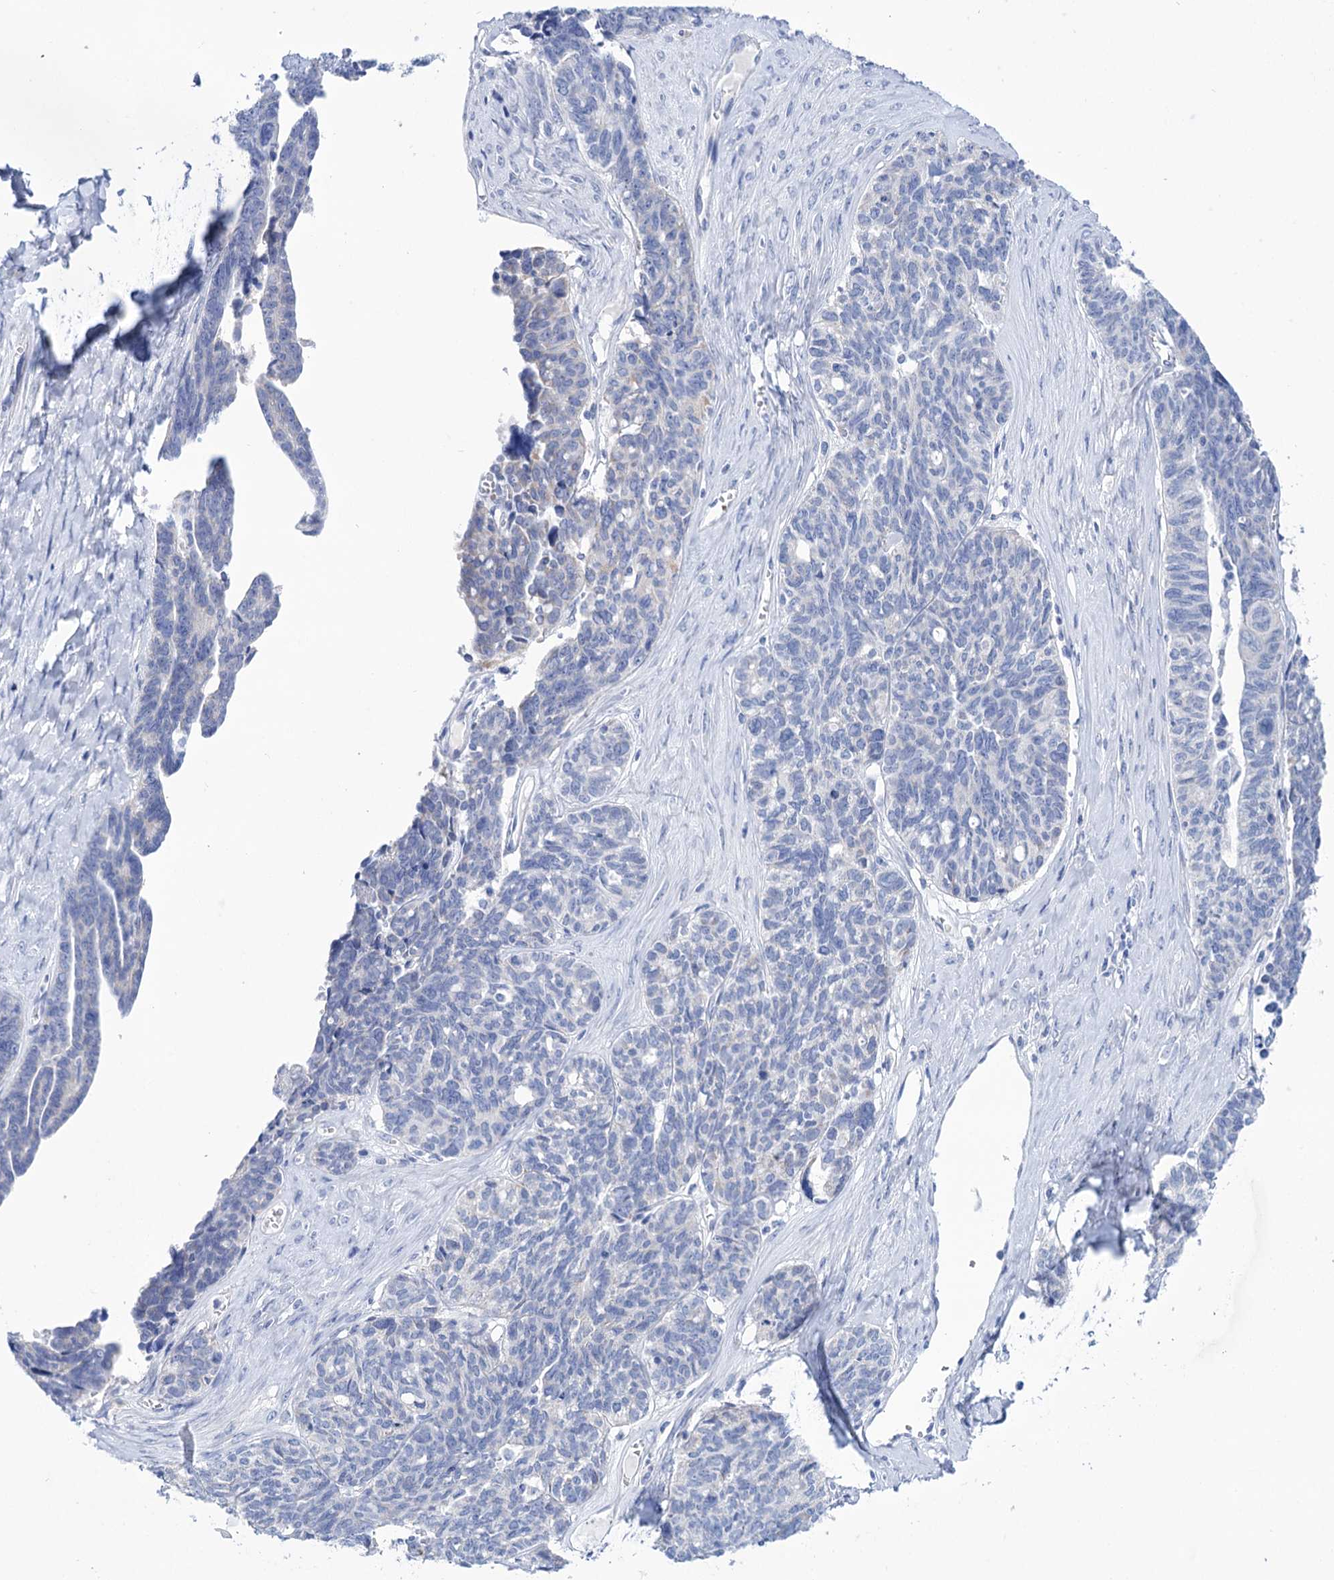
{"staining": {"intensity": "negative", "quantity": "none", "location": "none"}, "tissue": "ovarian cancer", "cell_type": "Tumor cells", "image_type": "cancer", "snomed": [{"axis": "morphology", "description": "Cystadenocarcinoma, serous, NOS"}, {"axis": "topography", "description": "Ovary"}], "caption": "Immunohistochemistry (IHC) micrograph of ovarian cancer (serous cystadenocarcinoma) stained for a protein (brown), which shows no positivity in tumor cells.", "gene": "YARS2", "patient": {"sex": "female", "age": 79}}